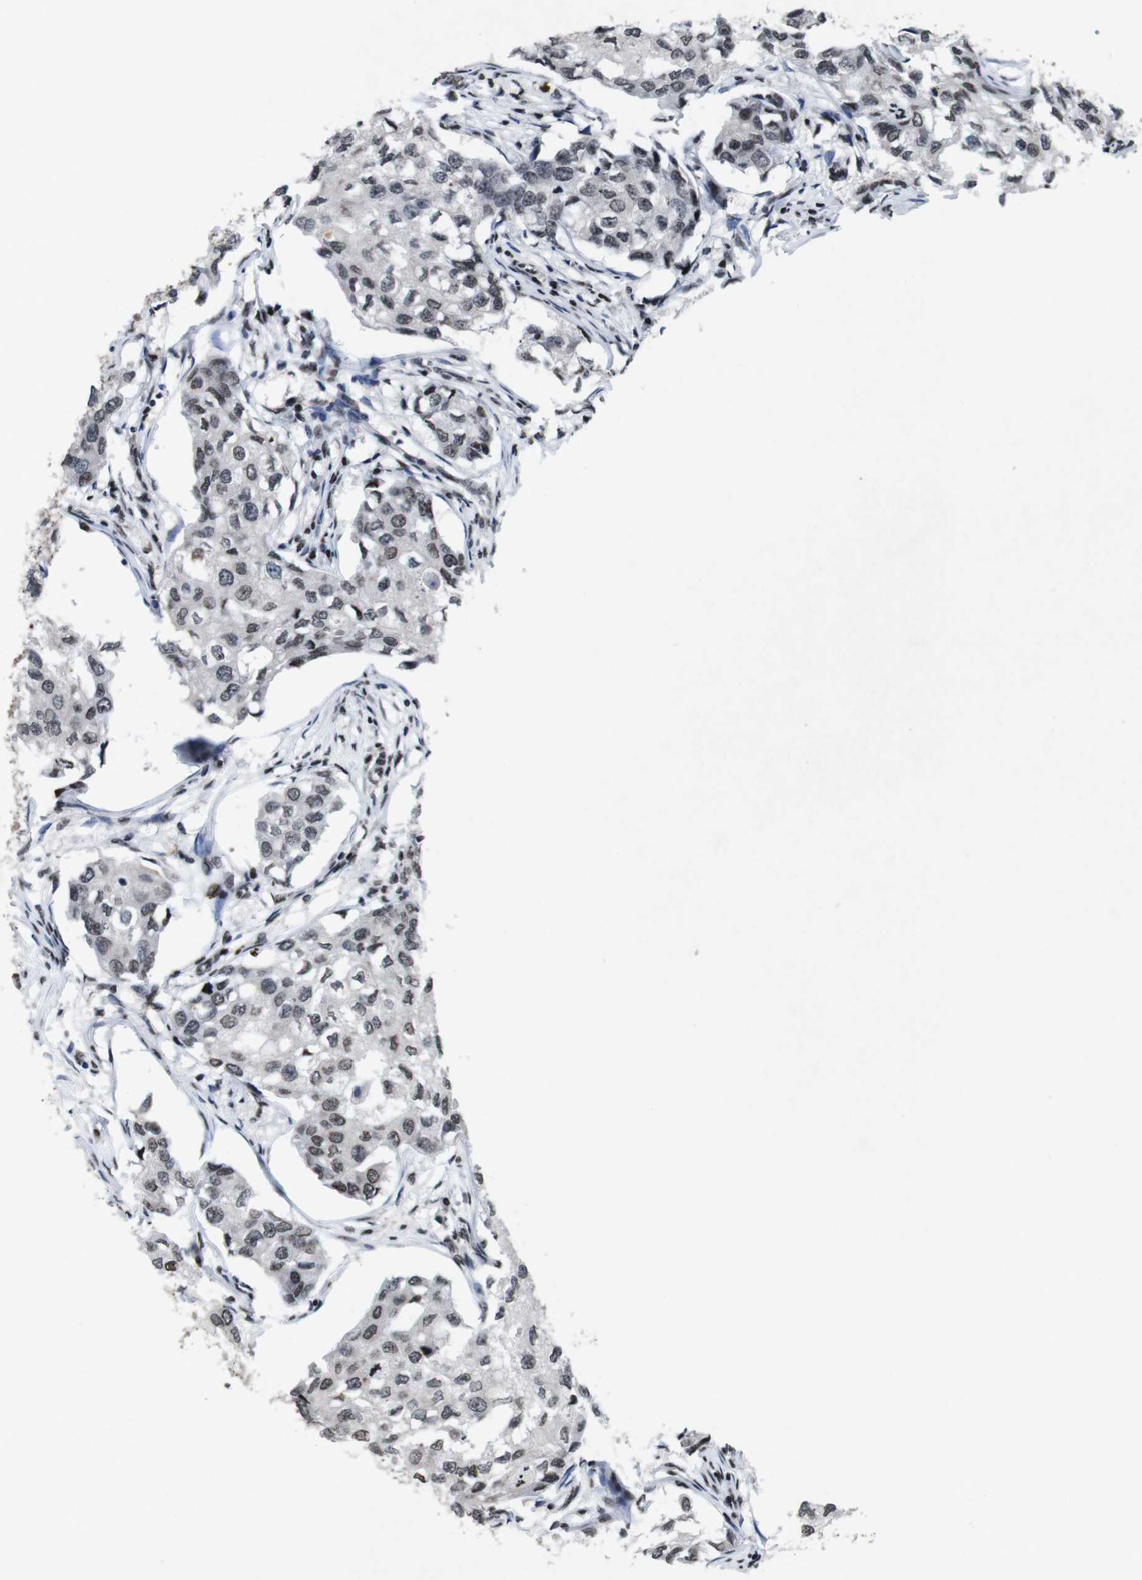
{"staining": {"intensity": "weak", "quantity": ">75%", "location": "nuclear"}, "tissue": "breast cancer", "cell_type": "Tumor cells", "image_type": "cancer", "snomed": [{"axis": "morphology", "description": "Duct carcinoma"}, {"axis": "topography", "description": "Breast"}], "caption": "Breast cancer stained with a protein marker exhibits weak staining in tumor cells.", "gene": "MAGEH1", "patient": {"sex": "female", "age": 27}}